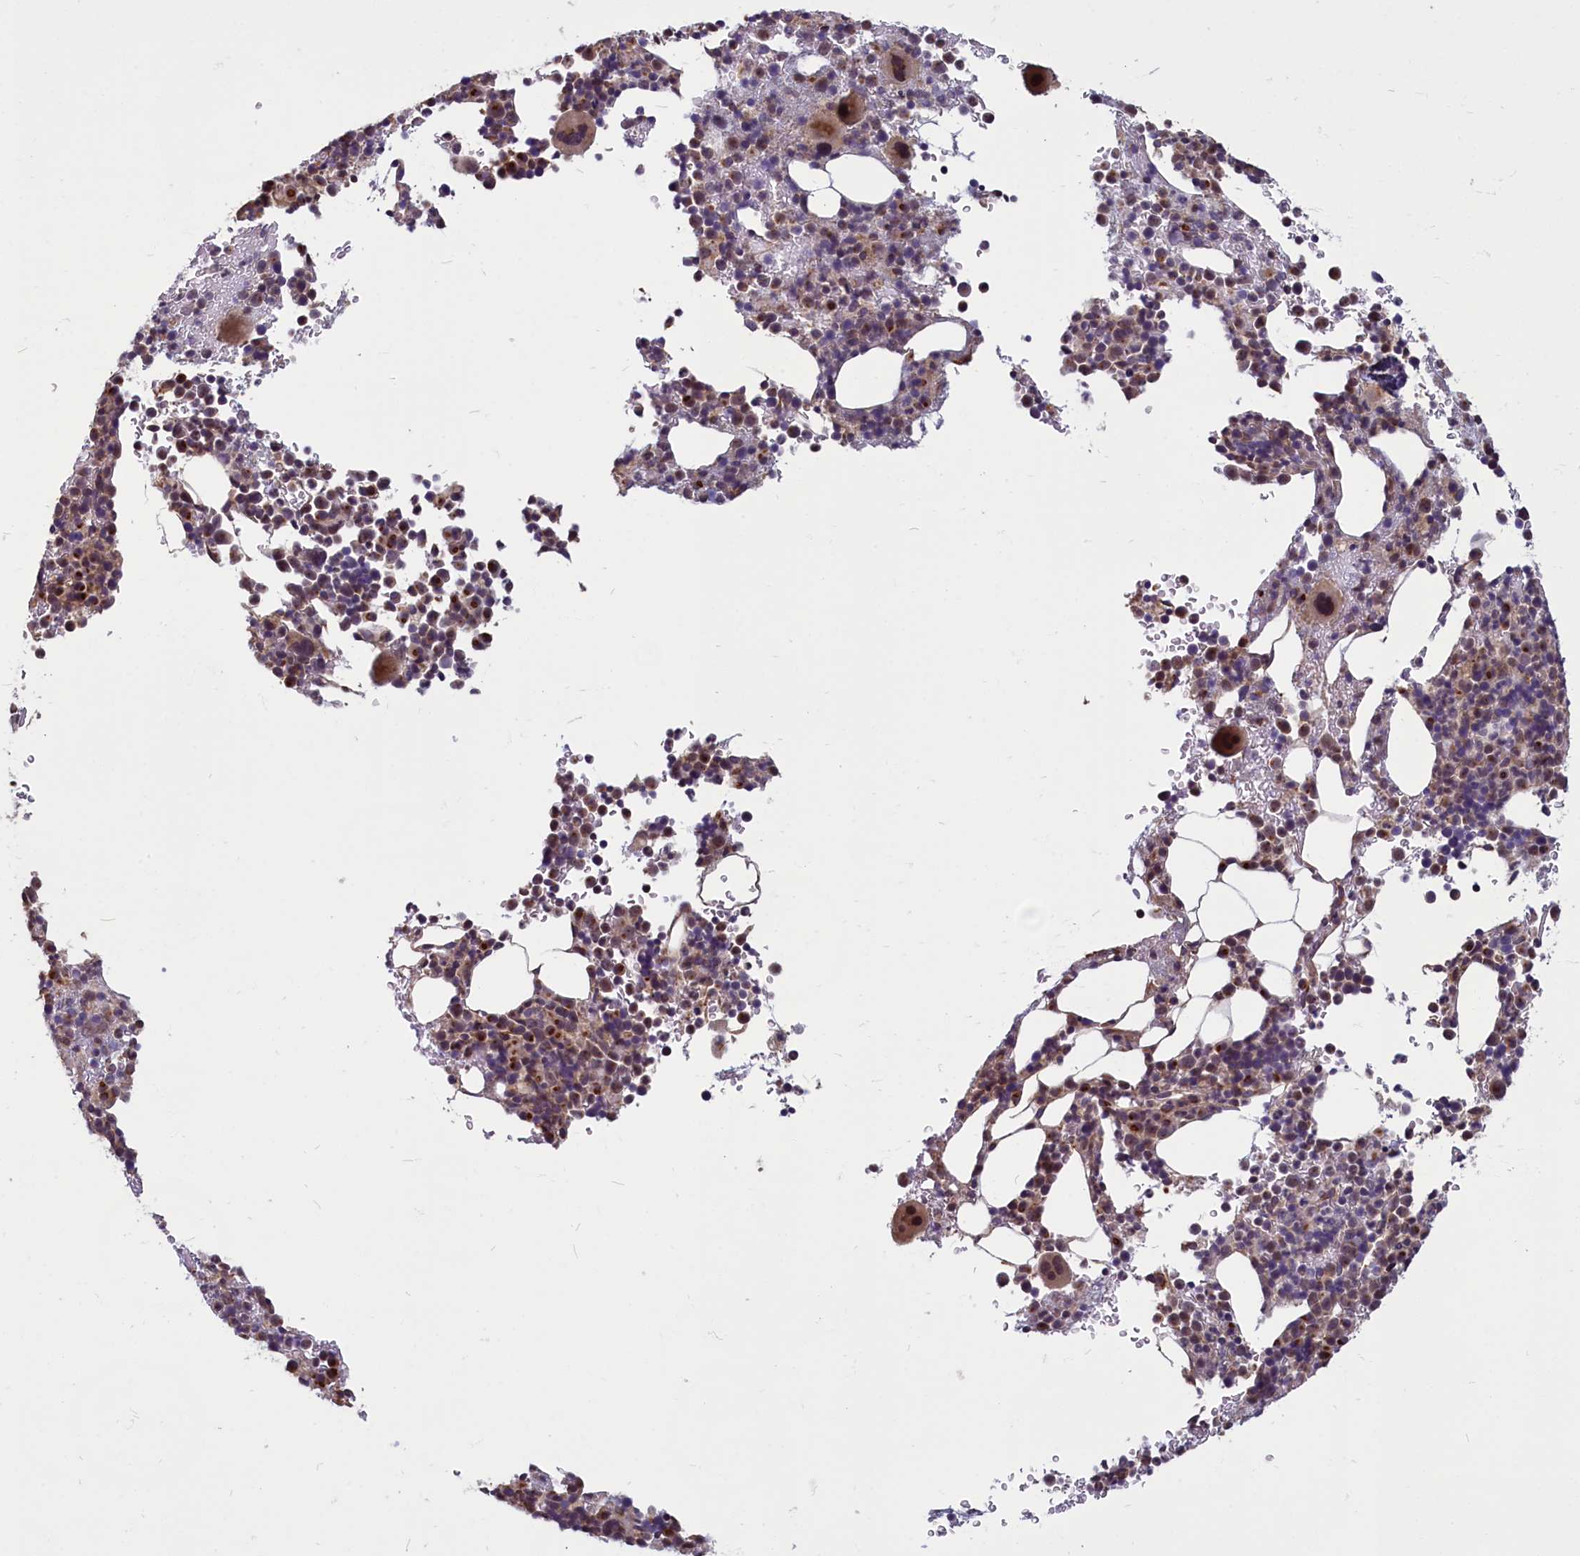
{"staining": {"intensity": "moderate", "quantity": "<25%", "location": "cytoplasmic/membranous,nuclear"}, "tissue": "bone marrow", "cell_type": "Hematopoietic cells", "image_type": "normal", "snomed": [{"axis": "morphology", "description": "Normal tissue, NOS"}, {"axis": "topography", "description": "Bone marrow"}], "caption": "Protein staining of normal bone marrow reveals moderate cytoplasmic/membranous,nuclear positivity in approximately <25% of hematopoietic cells.", "gene": "ENSG00000274944", "patient": {"sex": "female", "age": 82}}